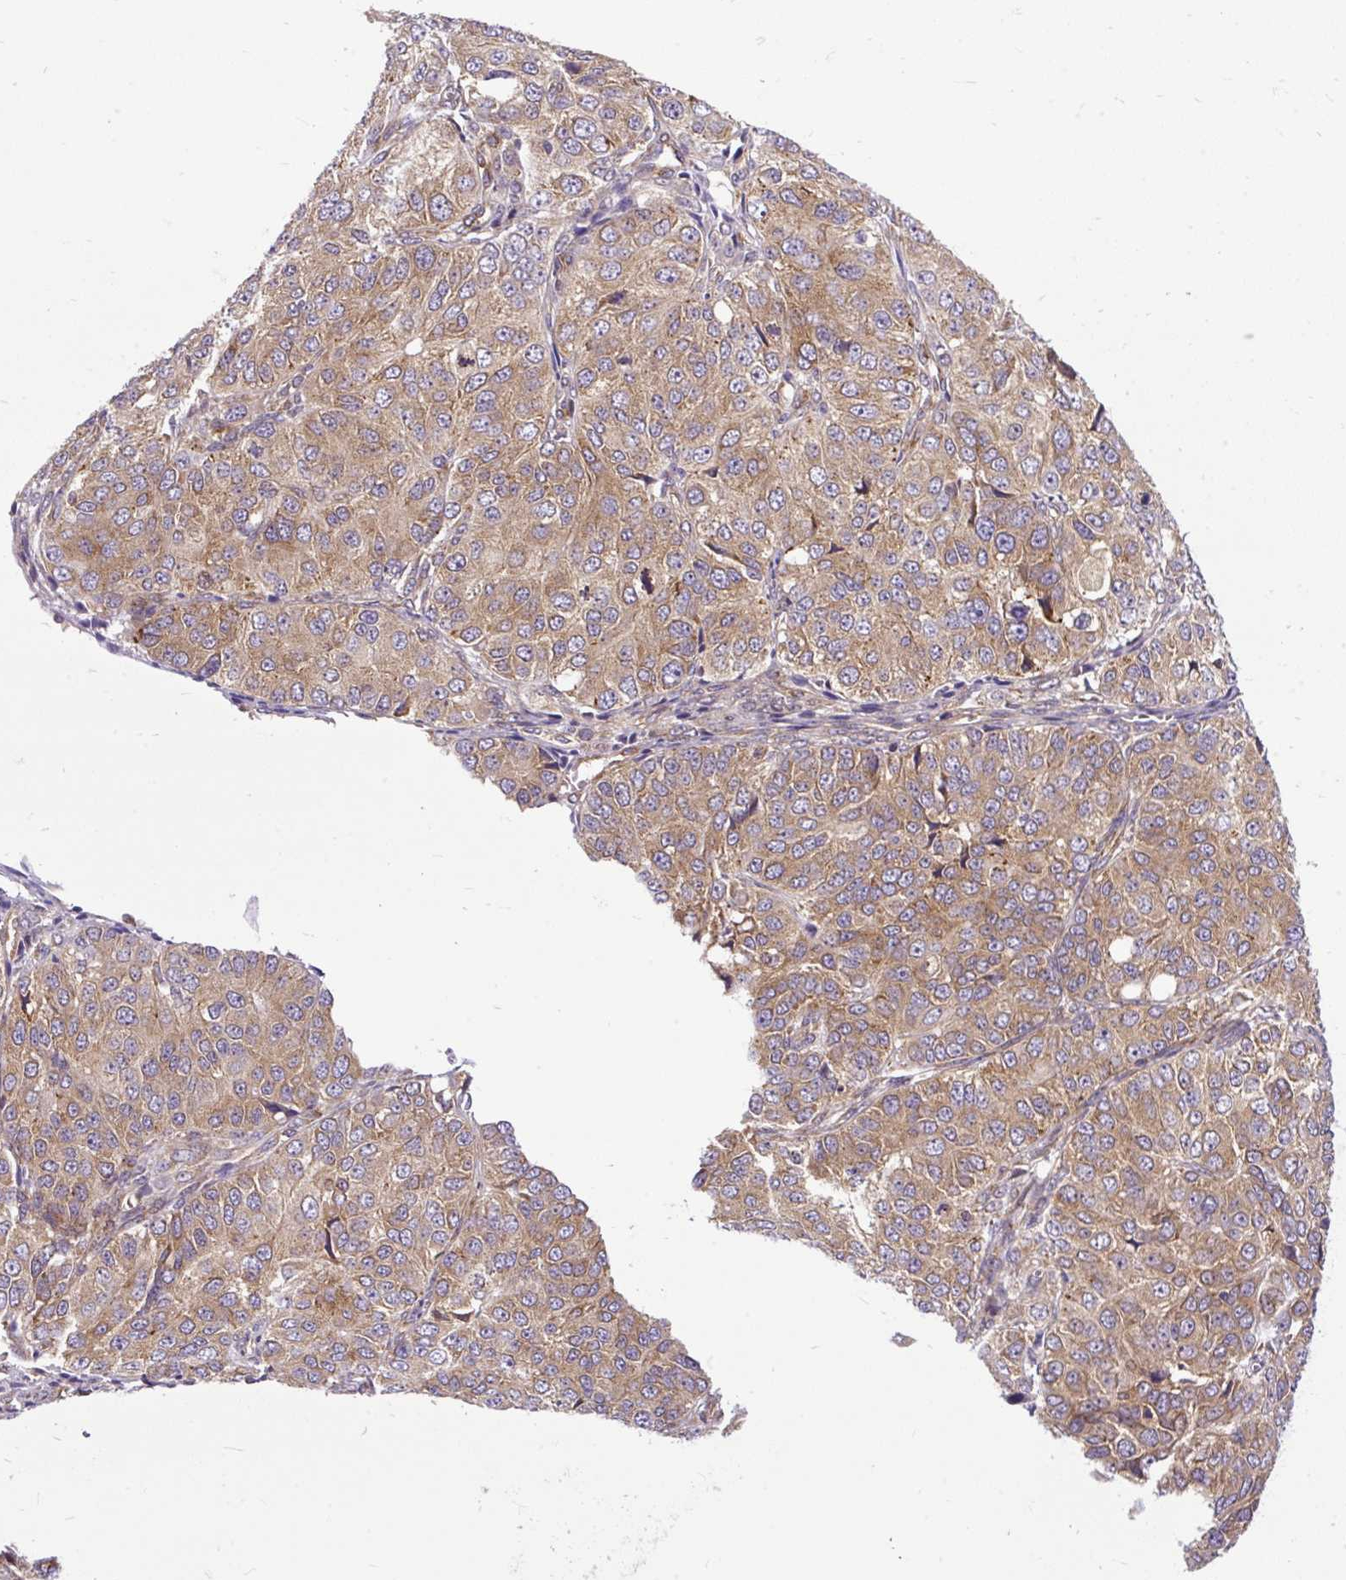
{"staining": {"intensity": "moderate", "quantity": "25%-75%", "location": "cytoplasmic/membranous"}, "tissue": "ovarian cancer", "cell_type": "Tumor cells", "image_type": "cancer", "snomed": [{"axis": "morphology", "description": "Carcinoma, endometroid"}, {"axis": "topography", "description": "Ovary"}], "caption": "Moderate cytoplasmic/membranous protein expression is seen in about 25%-75% of tumor cells in ovarian cancer (endometroid carcinoma).", "gene": "TRIM17", "patient": {"sex": "female", "age": 51}}